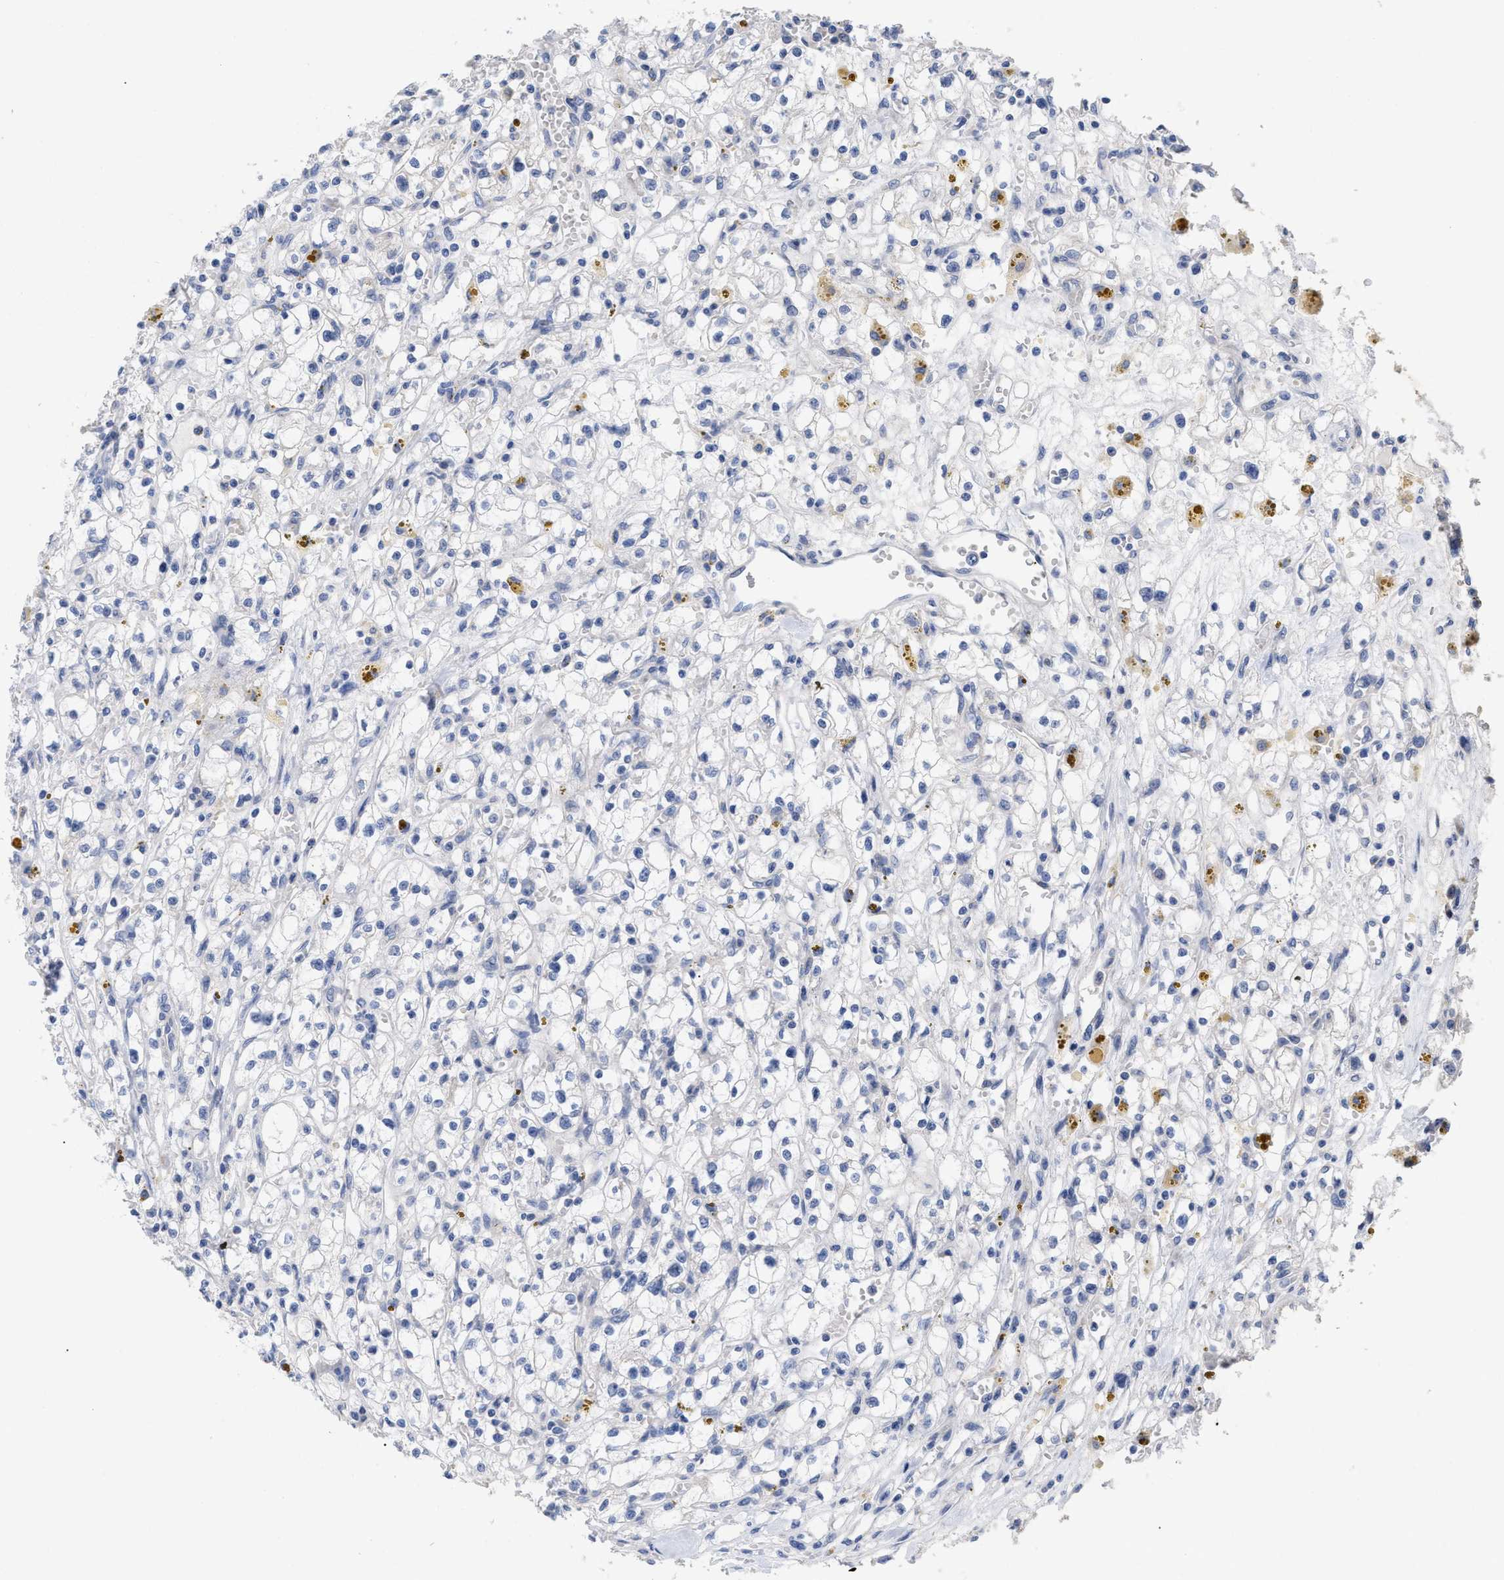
{"staining": {"intensity": "negative", "quantity": "none", "location": "none"}, "tissue": "renal cancer", "cell_type": "Tumor cells", "image_type": "cancer", "snomed": [{"axis": "morphology", "description": "Adenocarcinoma, NOS"}, {"axis": "topography", "description": "Kidney"}], "caption": "This is an immunohistochemistry (IHC) photomicrograph of human adenocarcinoma (renal). There is no staining in tumor cells.", "gene": "VIP", "patient": {"sex": "male", "age": 56}}